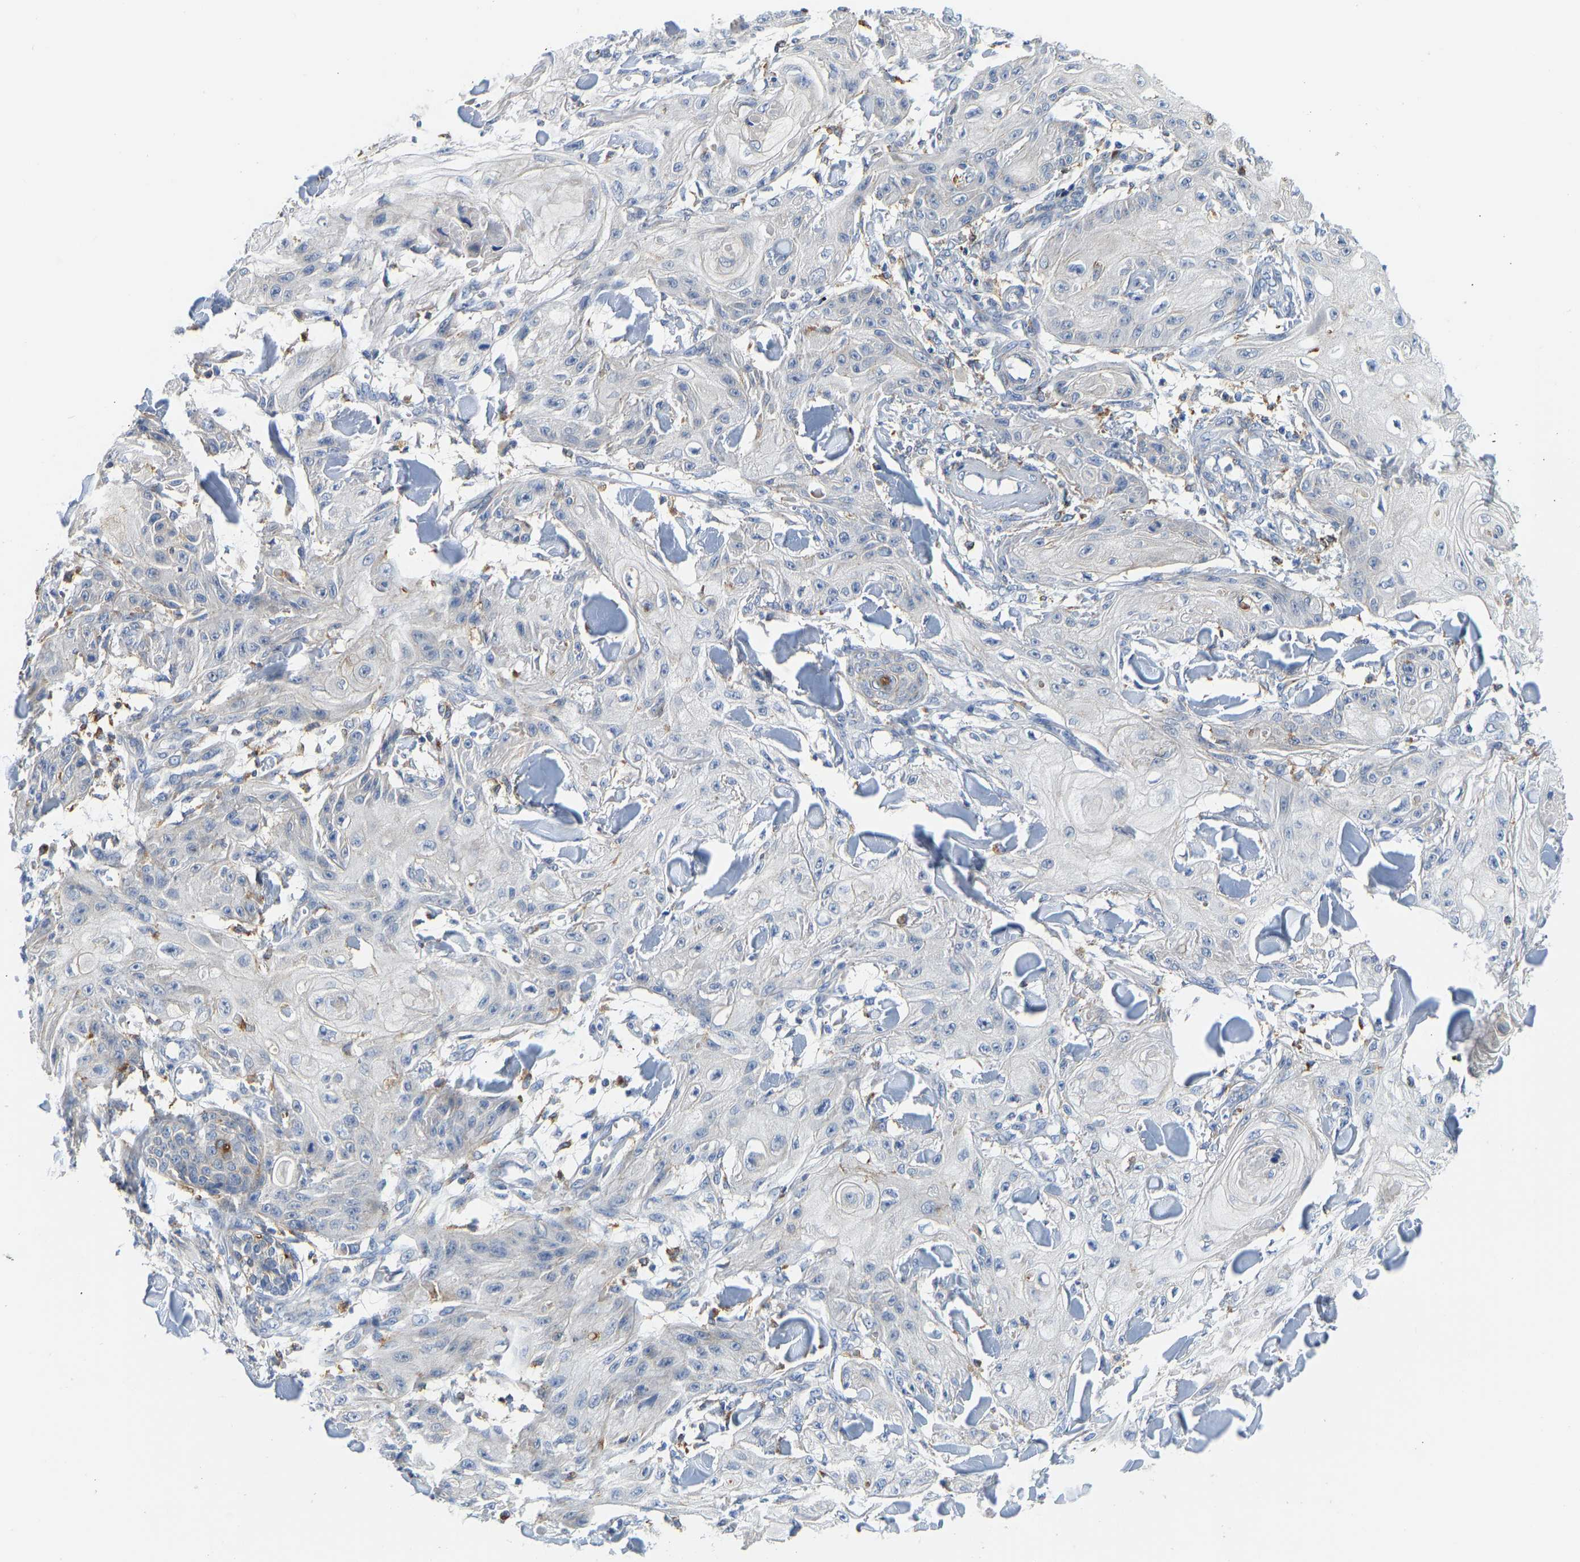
{"staining": {"intensity": "negative", "quantity": "none", "location": "none"}, "tissue": "skin cancer", "cell_type": "Tumor cells", "image_type": "cancer", "snomed": [{"axis": "morphology", "description": "Squamous cell carcinoma, NOS"}, {"axis": "topography", "description": "Skin"}], "caption": "This is a micrograph of immunohistochemistry (IHC) staining of squamous cell carcinoma (skin), which shows no positivity in tumor cells. Nuclei are stained in blue.", "gene": "ATP6V1E1", "patient": {"sex": "male", "age": 74}}